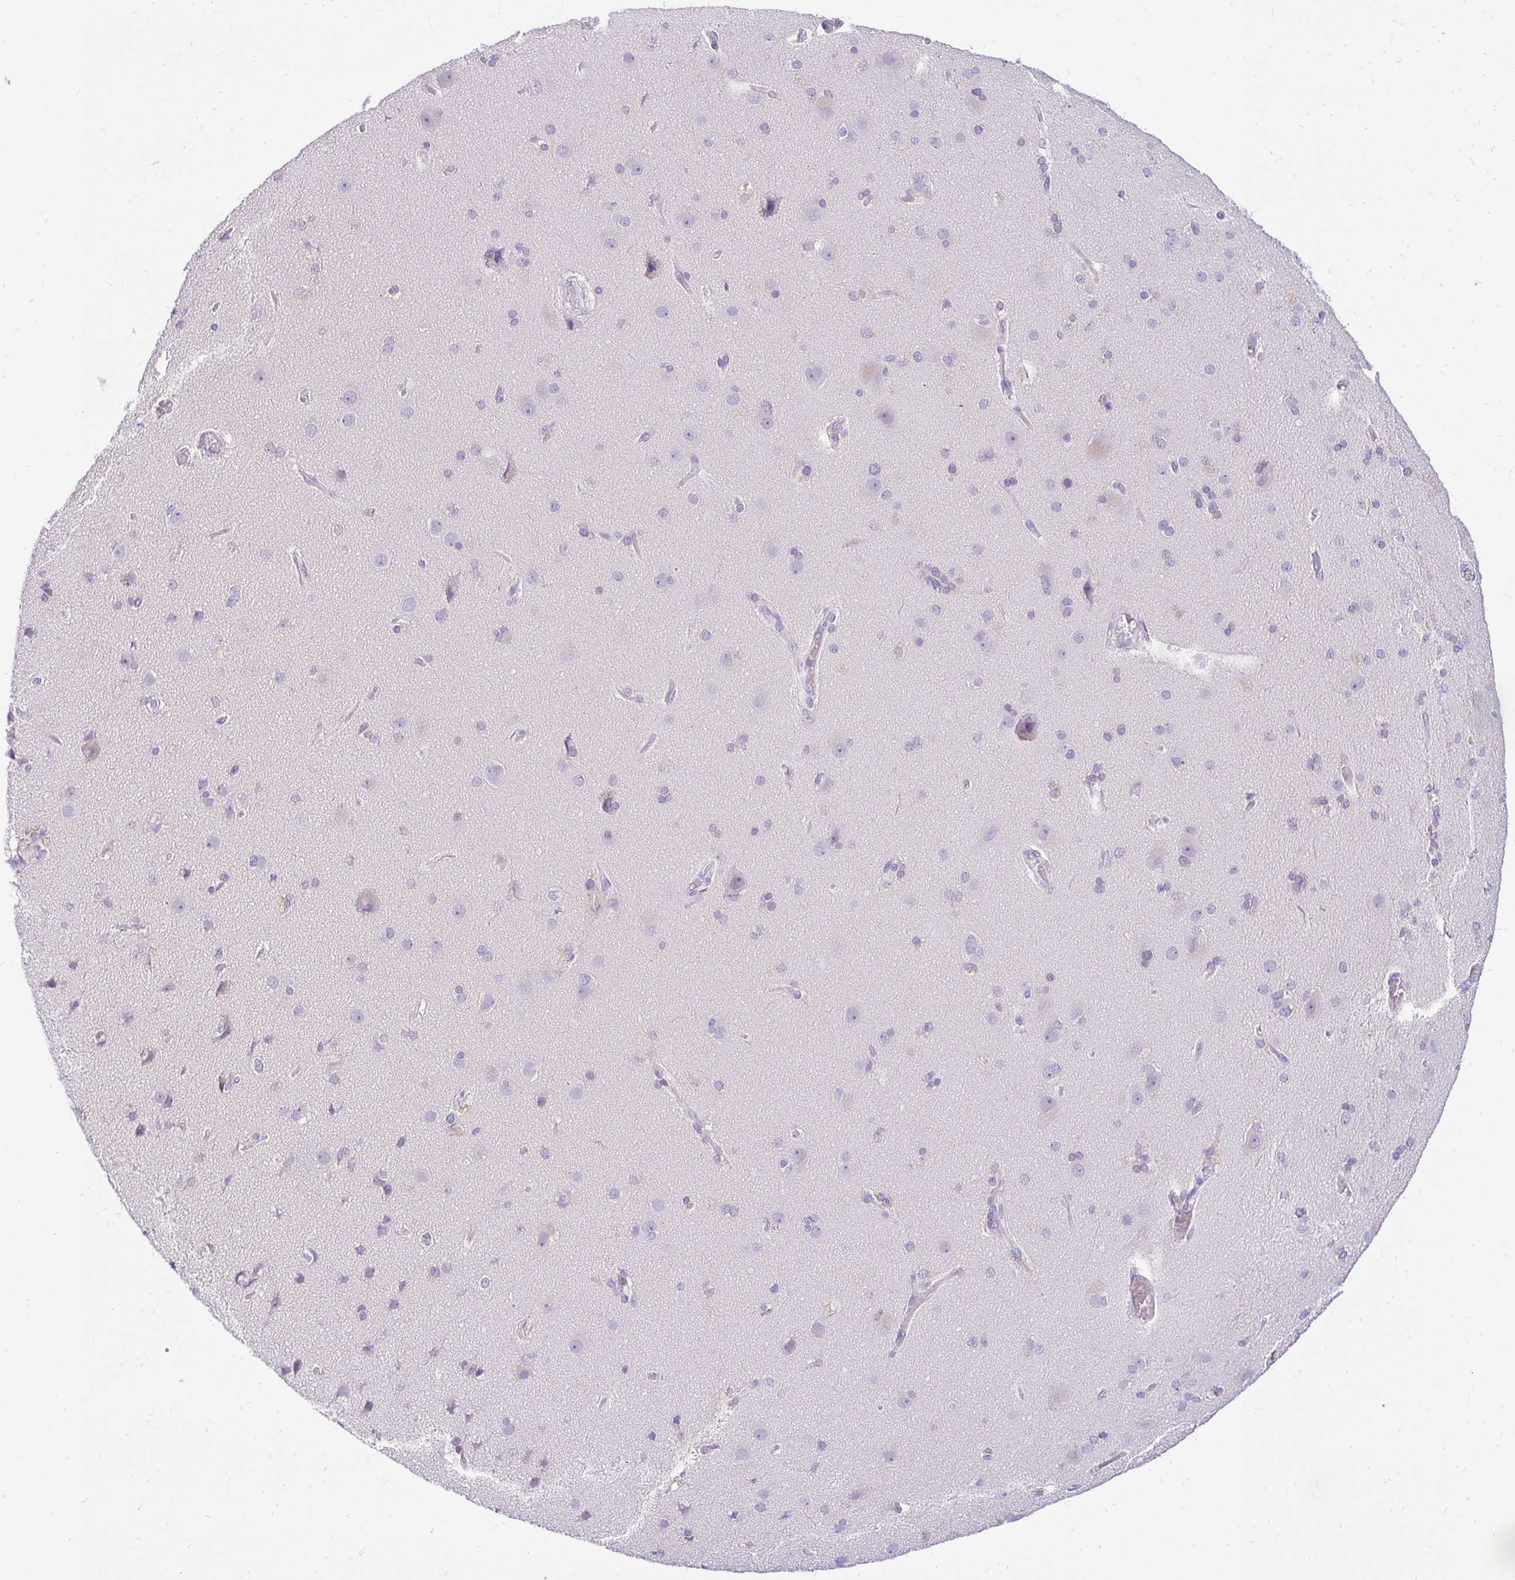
{"staining": {"intensity": "negative", "quantity": "none", "location": "none"}, "tissue": "cerebral cortex", "cell_type": "Endothelial cells", "image_type": "normal", "snomed": [{"axis": "morphology", "description": "Normal tissue, NOS"}, {"axis": "morphology", "description": "Glioma, malignant, High grade"}, {"axis": "topography", "description": "Cerebral cortex"}], "caption": "This is a image of IHC staining of normal cerebral cortex, which shows no expression in endothelial cells. (DAB IHC with hematoxylin counter stain).", "gene": "FATE1", "patient": {"sex": "male", "age": 71}}